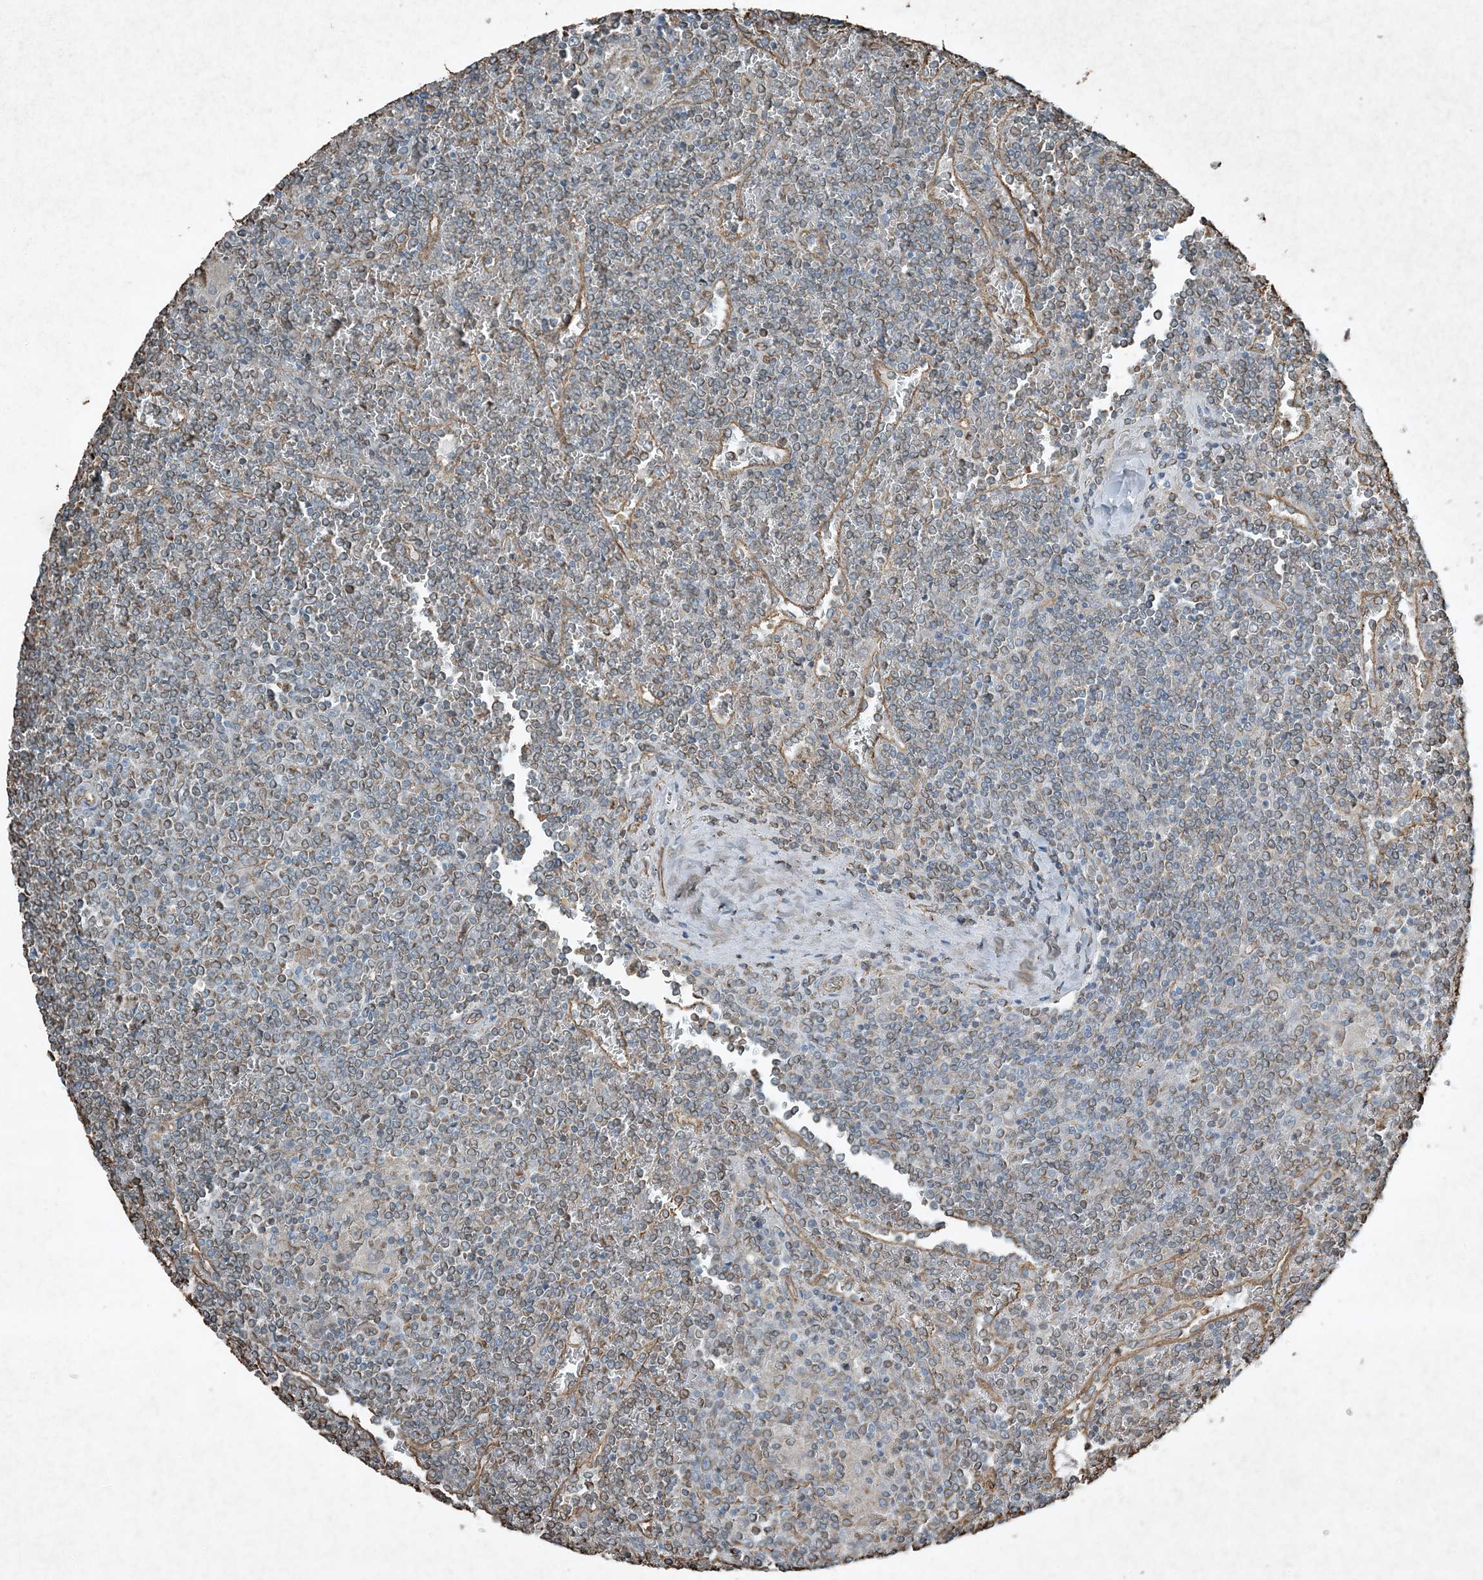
{"staining": {"intensity": "weak", "quantity": "<25%", "location": "cytoplasmic/membranous"}, "tissue": "lymphoma", "cell_type": "Tumor cells", "image_type": "cancer", "snomed": [{"axis": "morphology", "description": "Malignant lymphoma, non-Hodgkin's type, Low grade"}, {"axis": "topography", "description": "Spleen"}], "caption": "The micrograph demonstrates no significant positivity in tumor cells of lymphoma.", "gene": "RYK", "patient": {"sex": "female", "age": 19}}